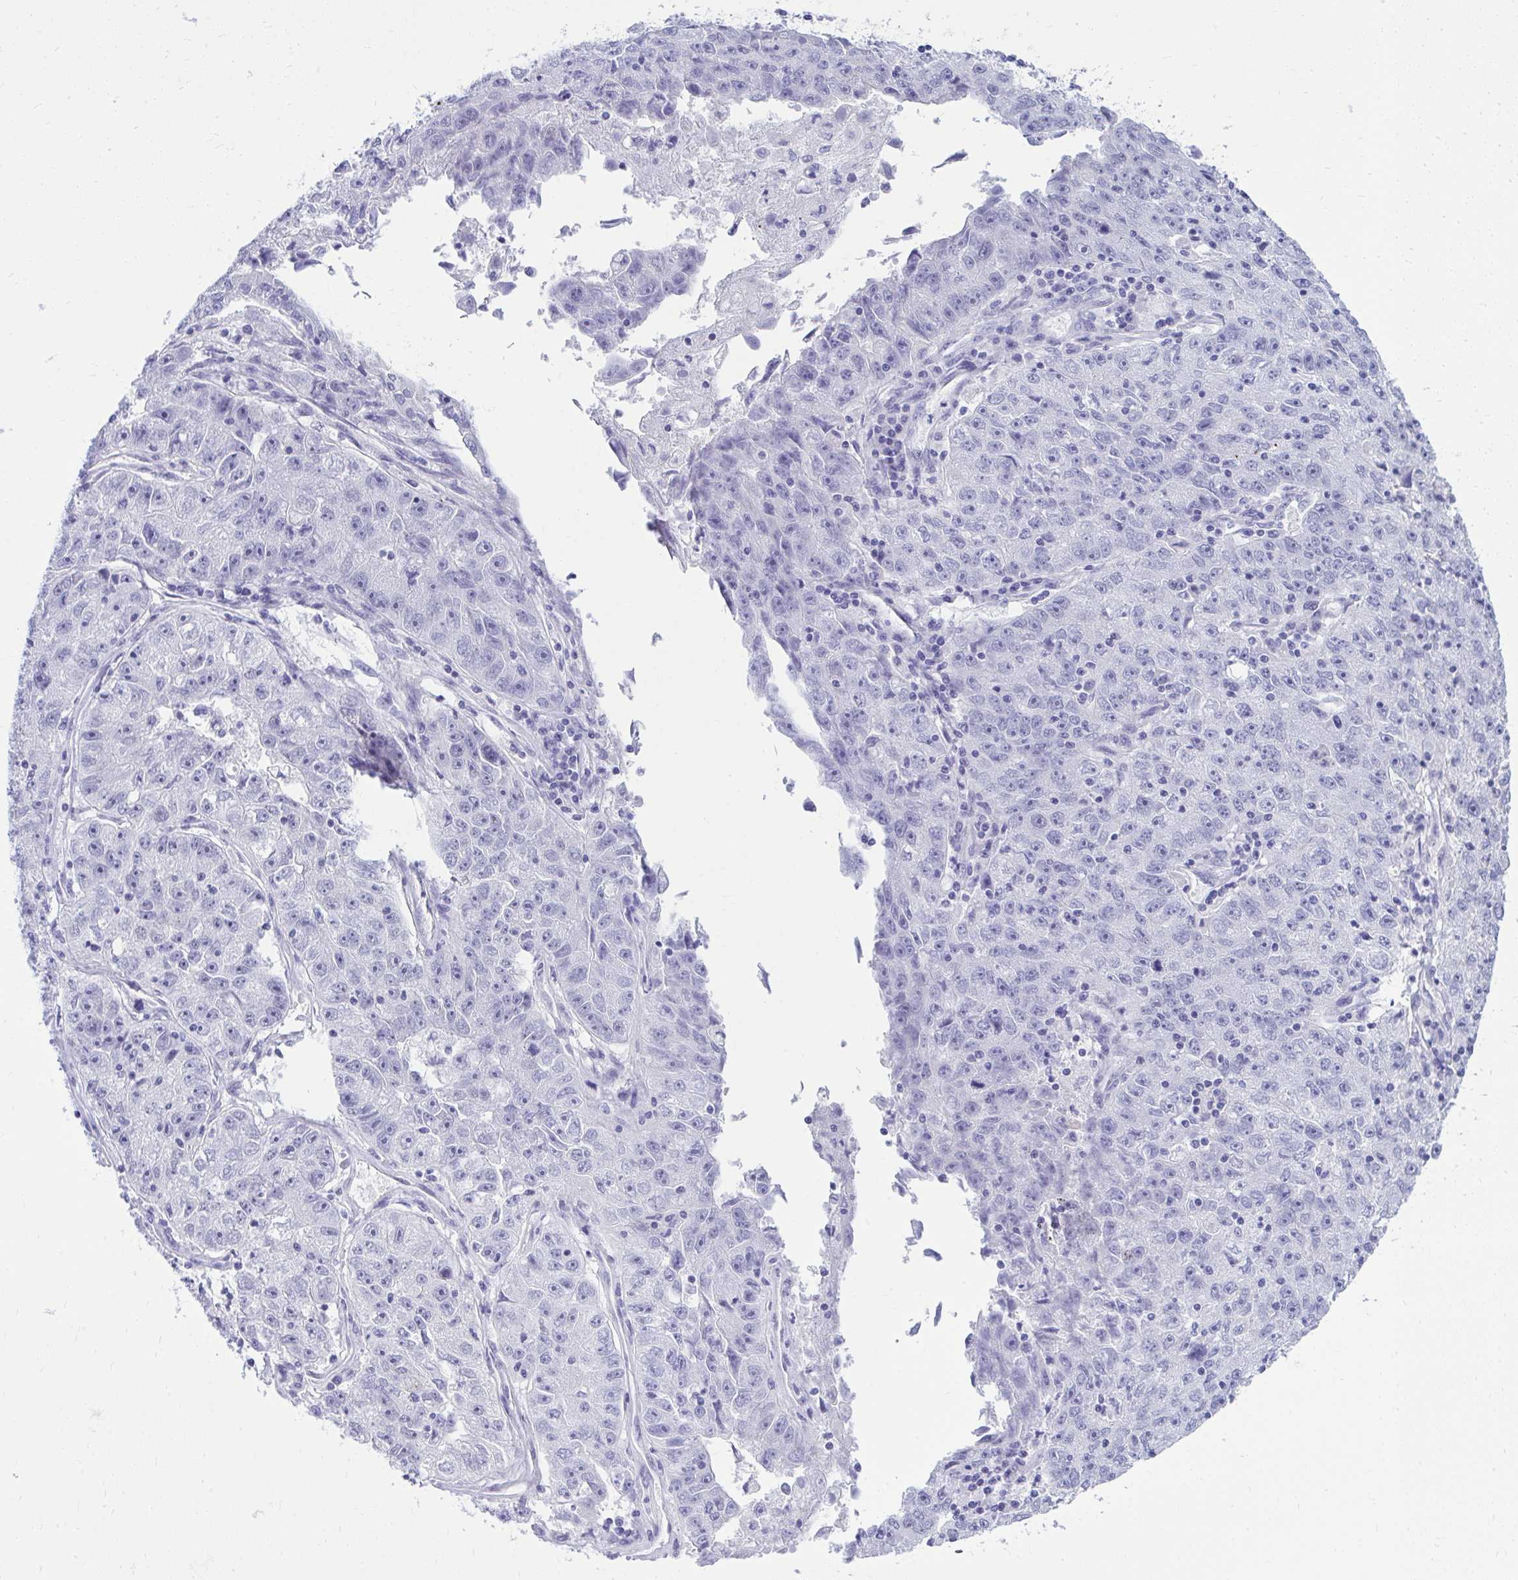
{"staining": {"intensity": "negative", "quantity": "none", "location": "none"}, "tissue": "lung cancer", "cell_type": "Tumor cells", "image_type": "cancer", "snomed": [{"axis": "morphology", "description": "Normal morphology"}, {"axis": "morphology", "description": "Adenocarcinoma, NOS"}, {"axis": "topography", "description": "Lymph node"}, {"axis": "topography", "description": "Lung"}], "caption": "Tumor cells are negative for brown protein staining in lung cancer (adenocarcinoma).", "gene": "OR5F1", "patient": {"sex": "female", "age": 57}}